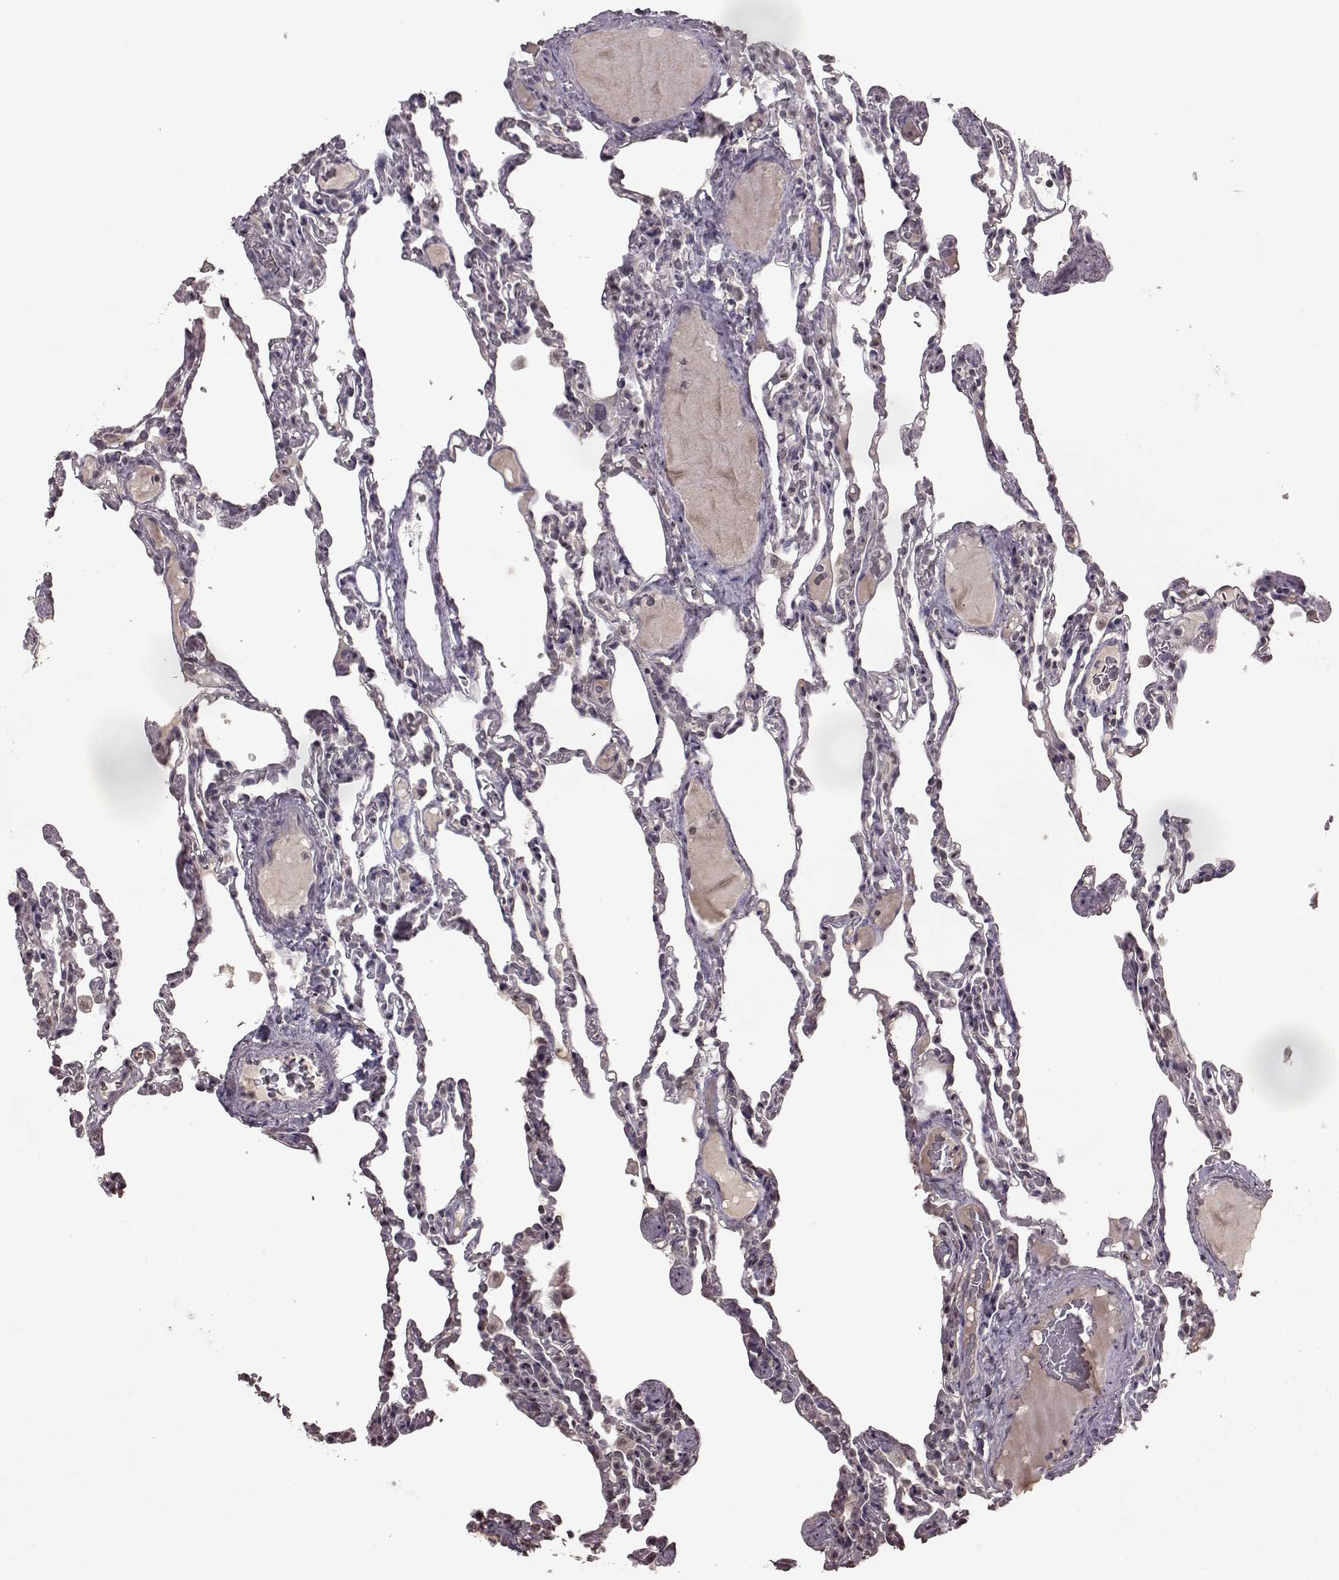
{"staining": {"intensity": "negative", "quantity": "none", "location": "none"}, "tissue": "lung", "cell_type": "Alveolar cells", "image_type": "normal", "snomed": [{"axis": "morphology", "description": "Normal tissue, NOS"}, {"axis": "topography", "description": "Lung"}], "caption": "Immunohistochemical staining of unremarkable lung displays no significant expression in alveolar cells.", "gene": "LHB", "patient": {"sex": "female", "age": 43}}